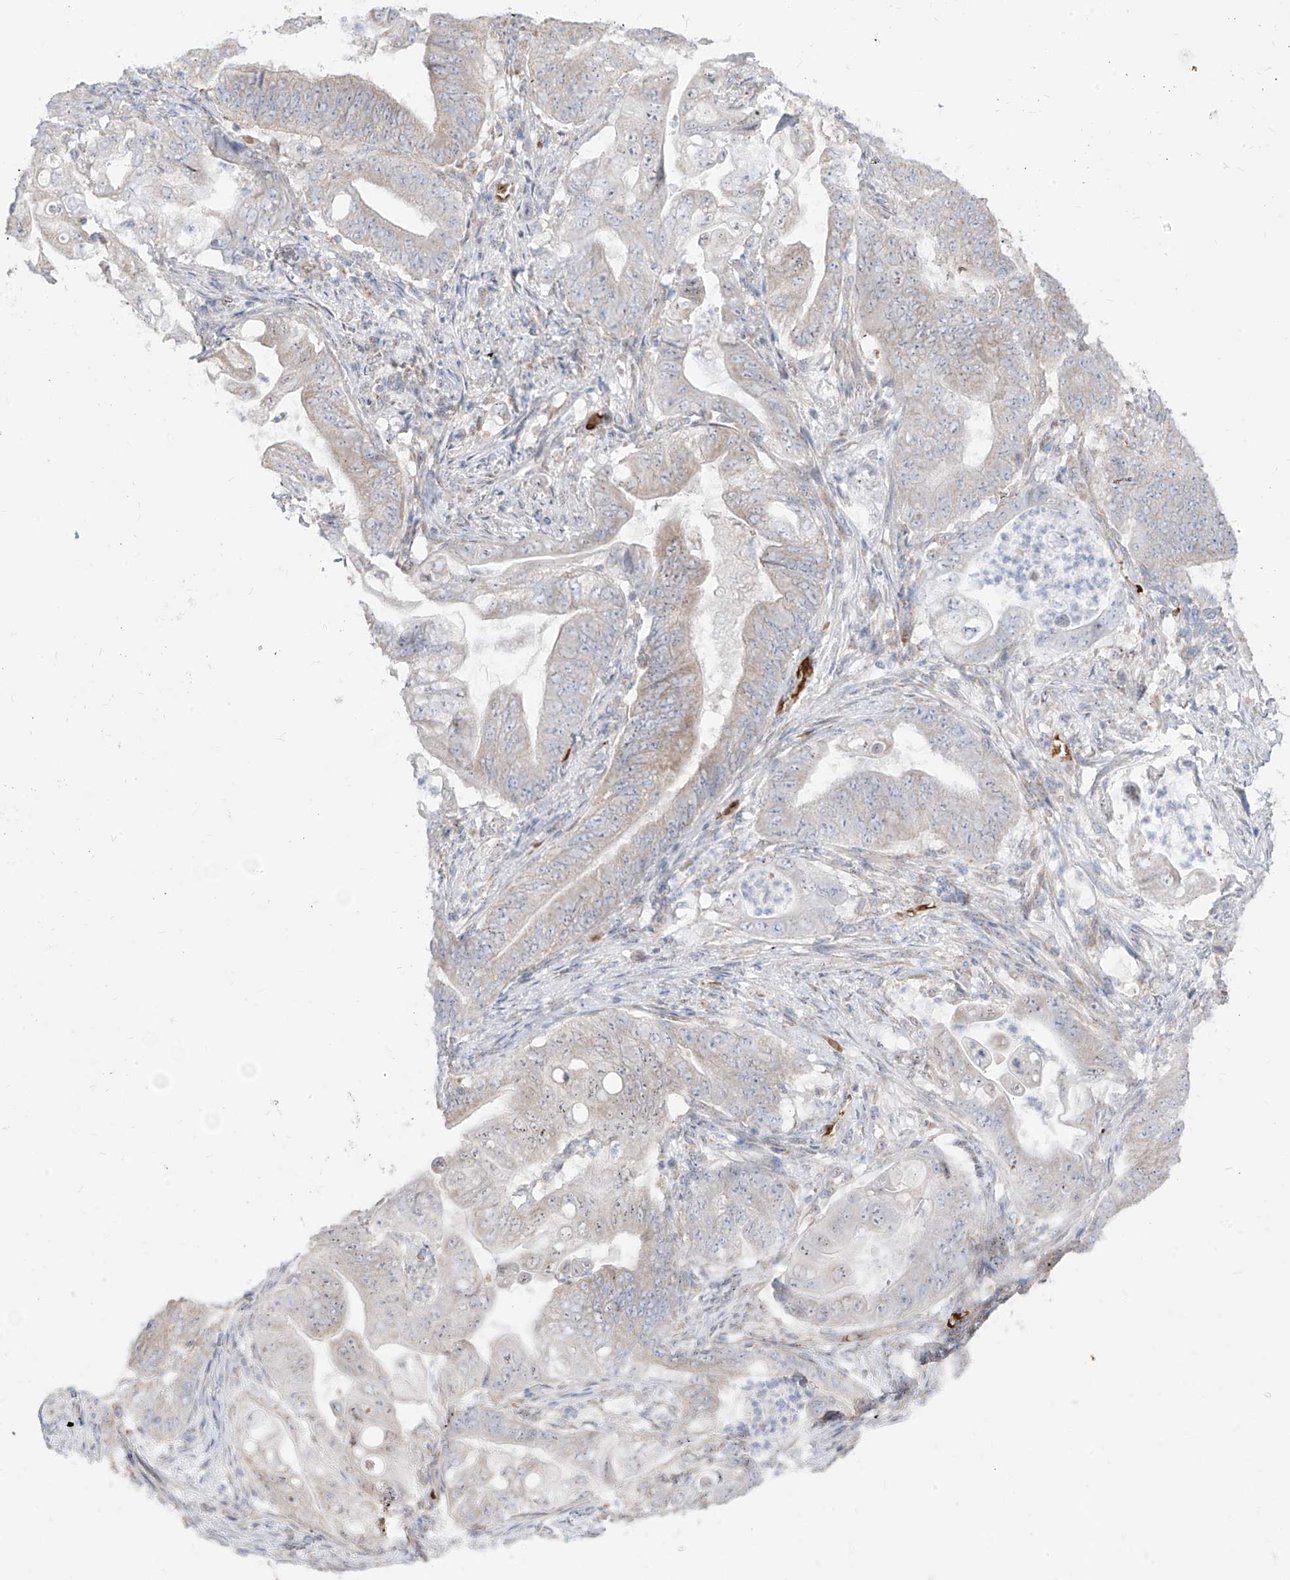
{"staining": {"intensity": "weak", "quantity": "<25%", "location": "cytoplasmic/membranous"}, "tissue": "stomach cancer", "cell_type": "Tumor cells", "image_type": "cancer", "snomed": [{"axis": "morphology", "description": "Adenocarcinoma, NOS"}, {"axis": "topography", "description": "Stomach"}], "caption": "The IHC micrograph has no significant positivity in tumor cells of adenocarcinoma (stomach) tissue.", "gene": "ARHGEF40", "patient": {"sex": "female", "age": 73}}